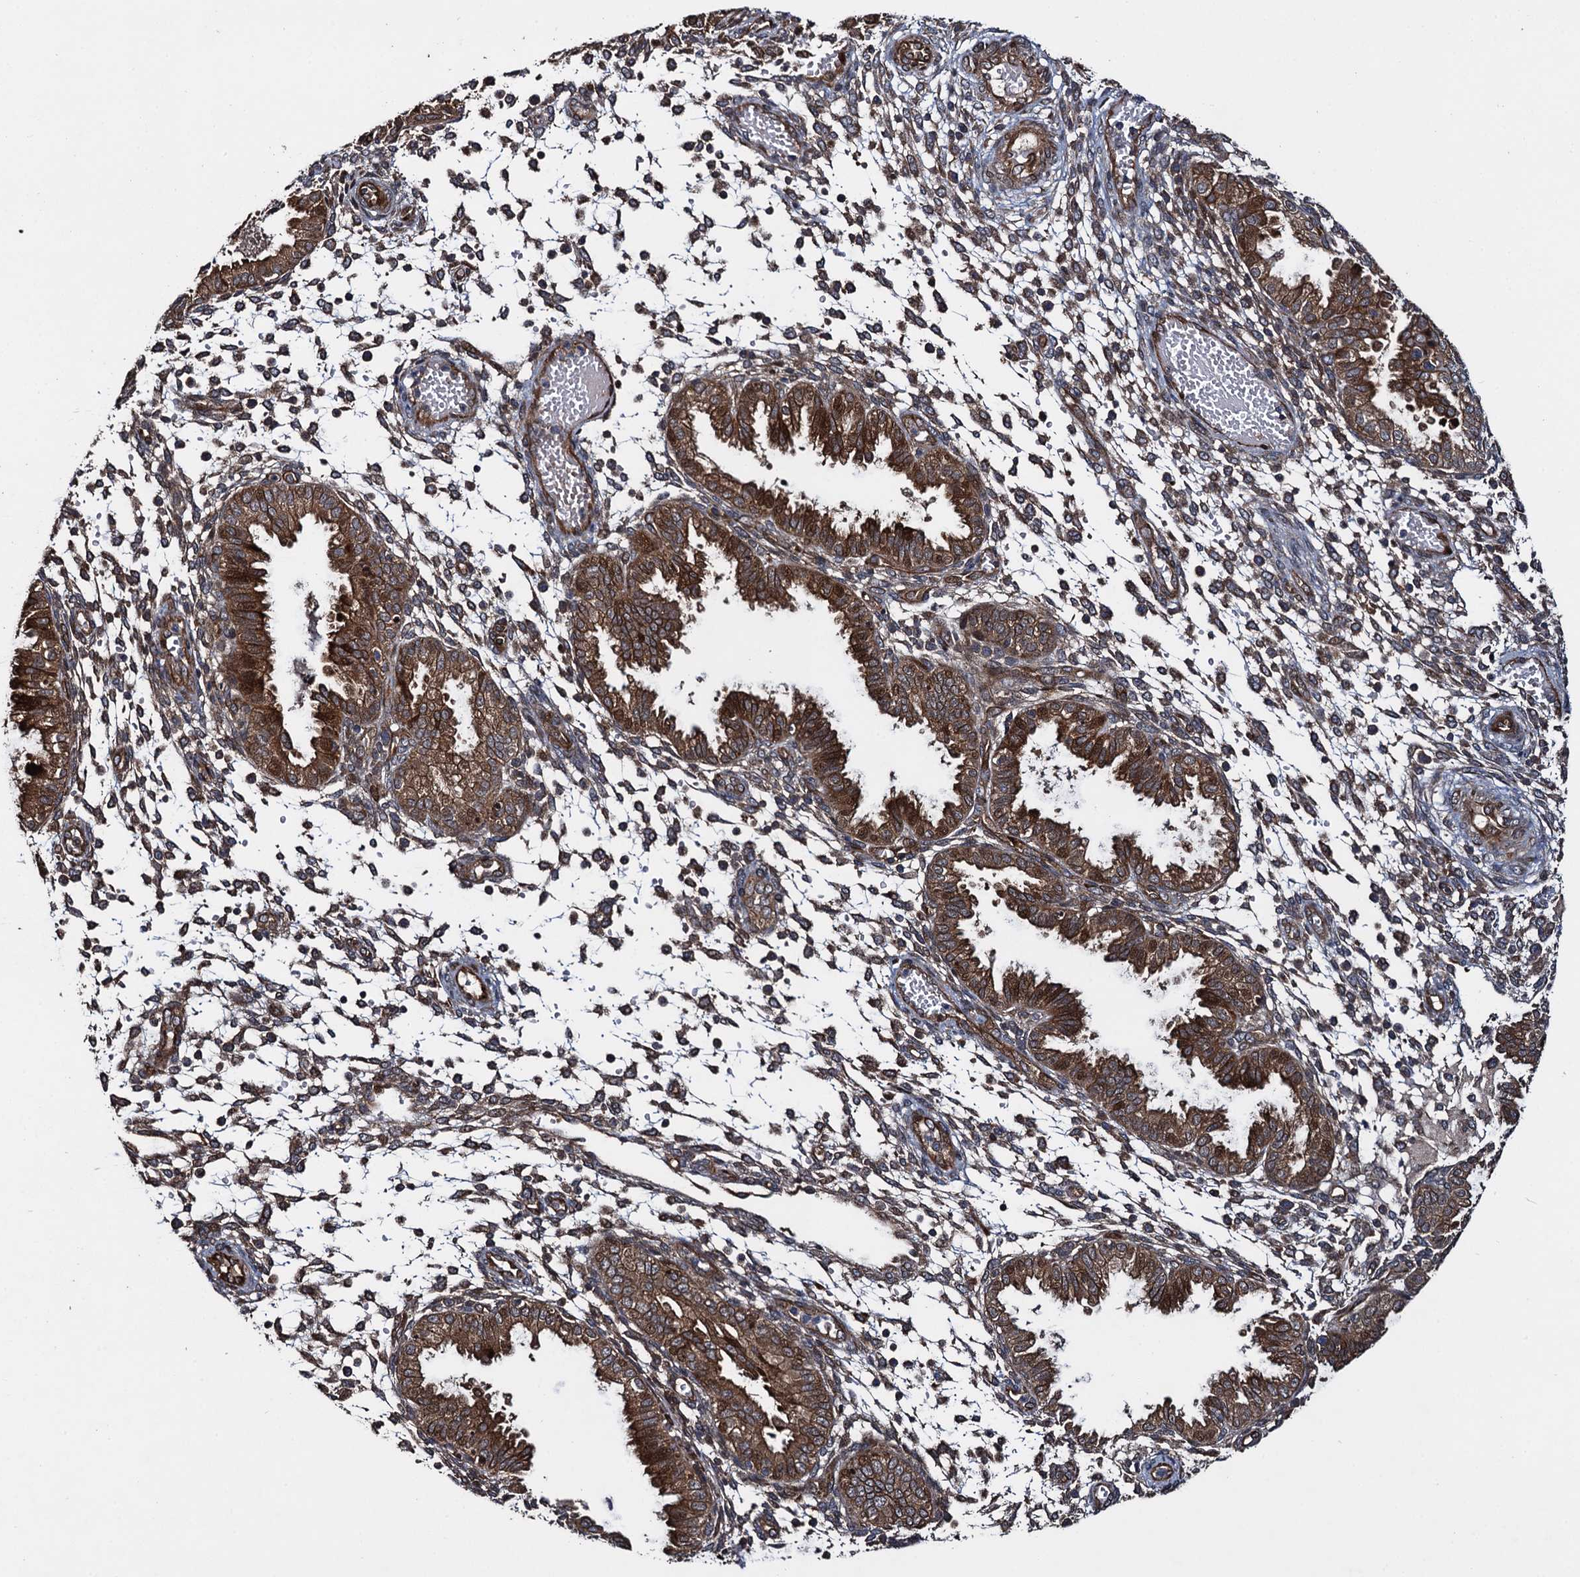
{"staining": {"intensity": "moderate", "quantity": ">75%", "location": "cytoplasmic/membranous"}, "tissue": "endometrium", "cell_type": "Cells in endometrial stroma", "image_type": "normal", "snomed": [{"axis": "morphology", "description": "Normal tissue, NOS"}, {"axis": "topography", "description": "Endometrium"}], "caption": "Protein staining of benign endometrium reveals moderate cytoplasmic/membranous positivity in about >75% of cells in endometrial stroma.", "gene": "RHOBTB1", "patient": {"sex": "female", "age": 33}}